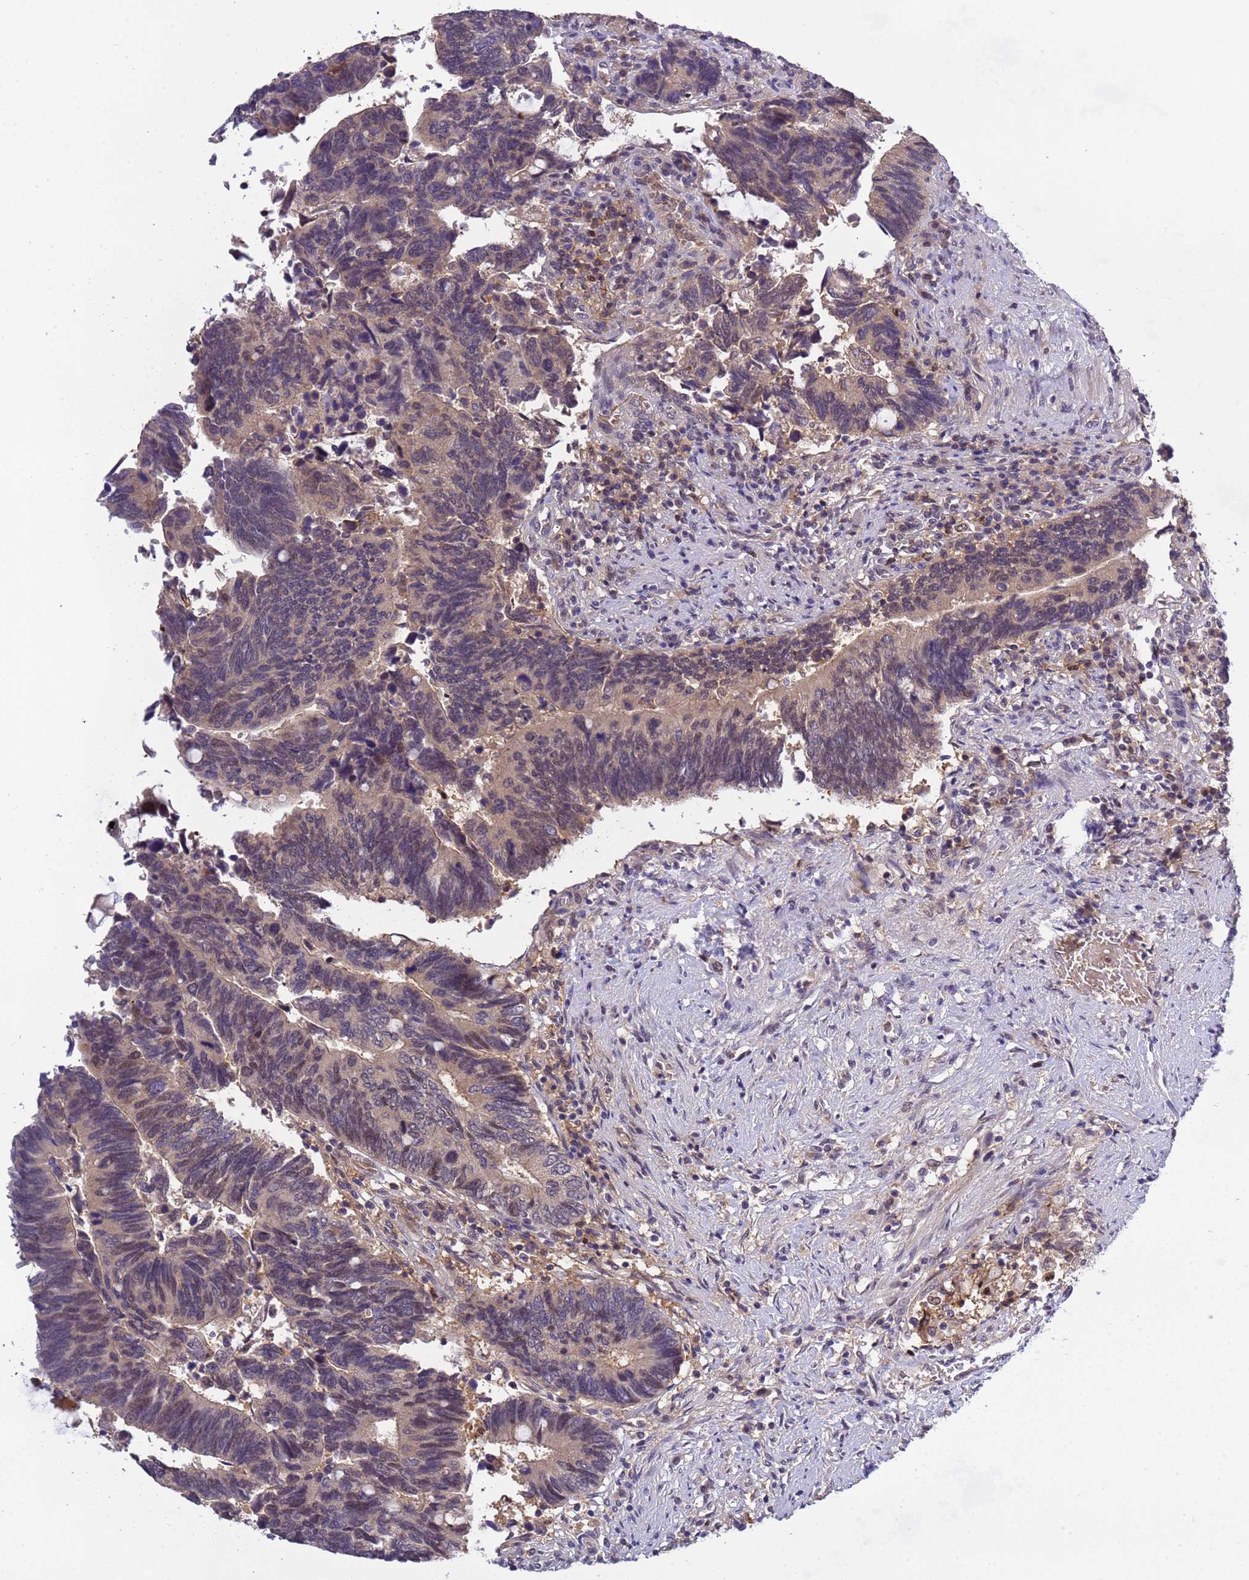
{"staining": {"intensity": "weak", "quantity": "25%-75%", "location": "nuclear"}, "tissue": "colorectal cancer", "cell_type": "Tumor cells", "image_type": "cancer", "snomed": [{"axis": "morphology", "description": "Adenocarcinoma, NOS"}, {"axis": "topography", "description": "Colon"}], "caption": "This is a micrograph of immunohistochemistry (IHC) staining of colorectal adenocarcinoma, which shows weak expression in the nuclear of tumor cells.", "gene": "CD53", "patient": {"sex": "male", "age": 87}}